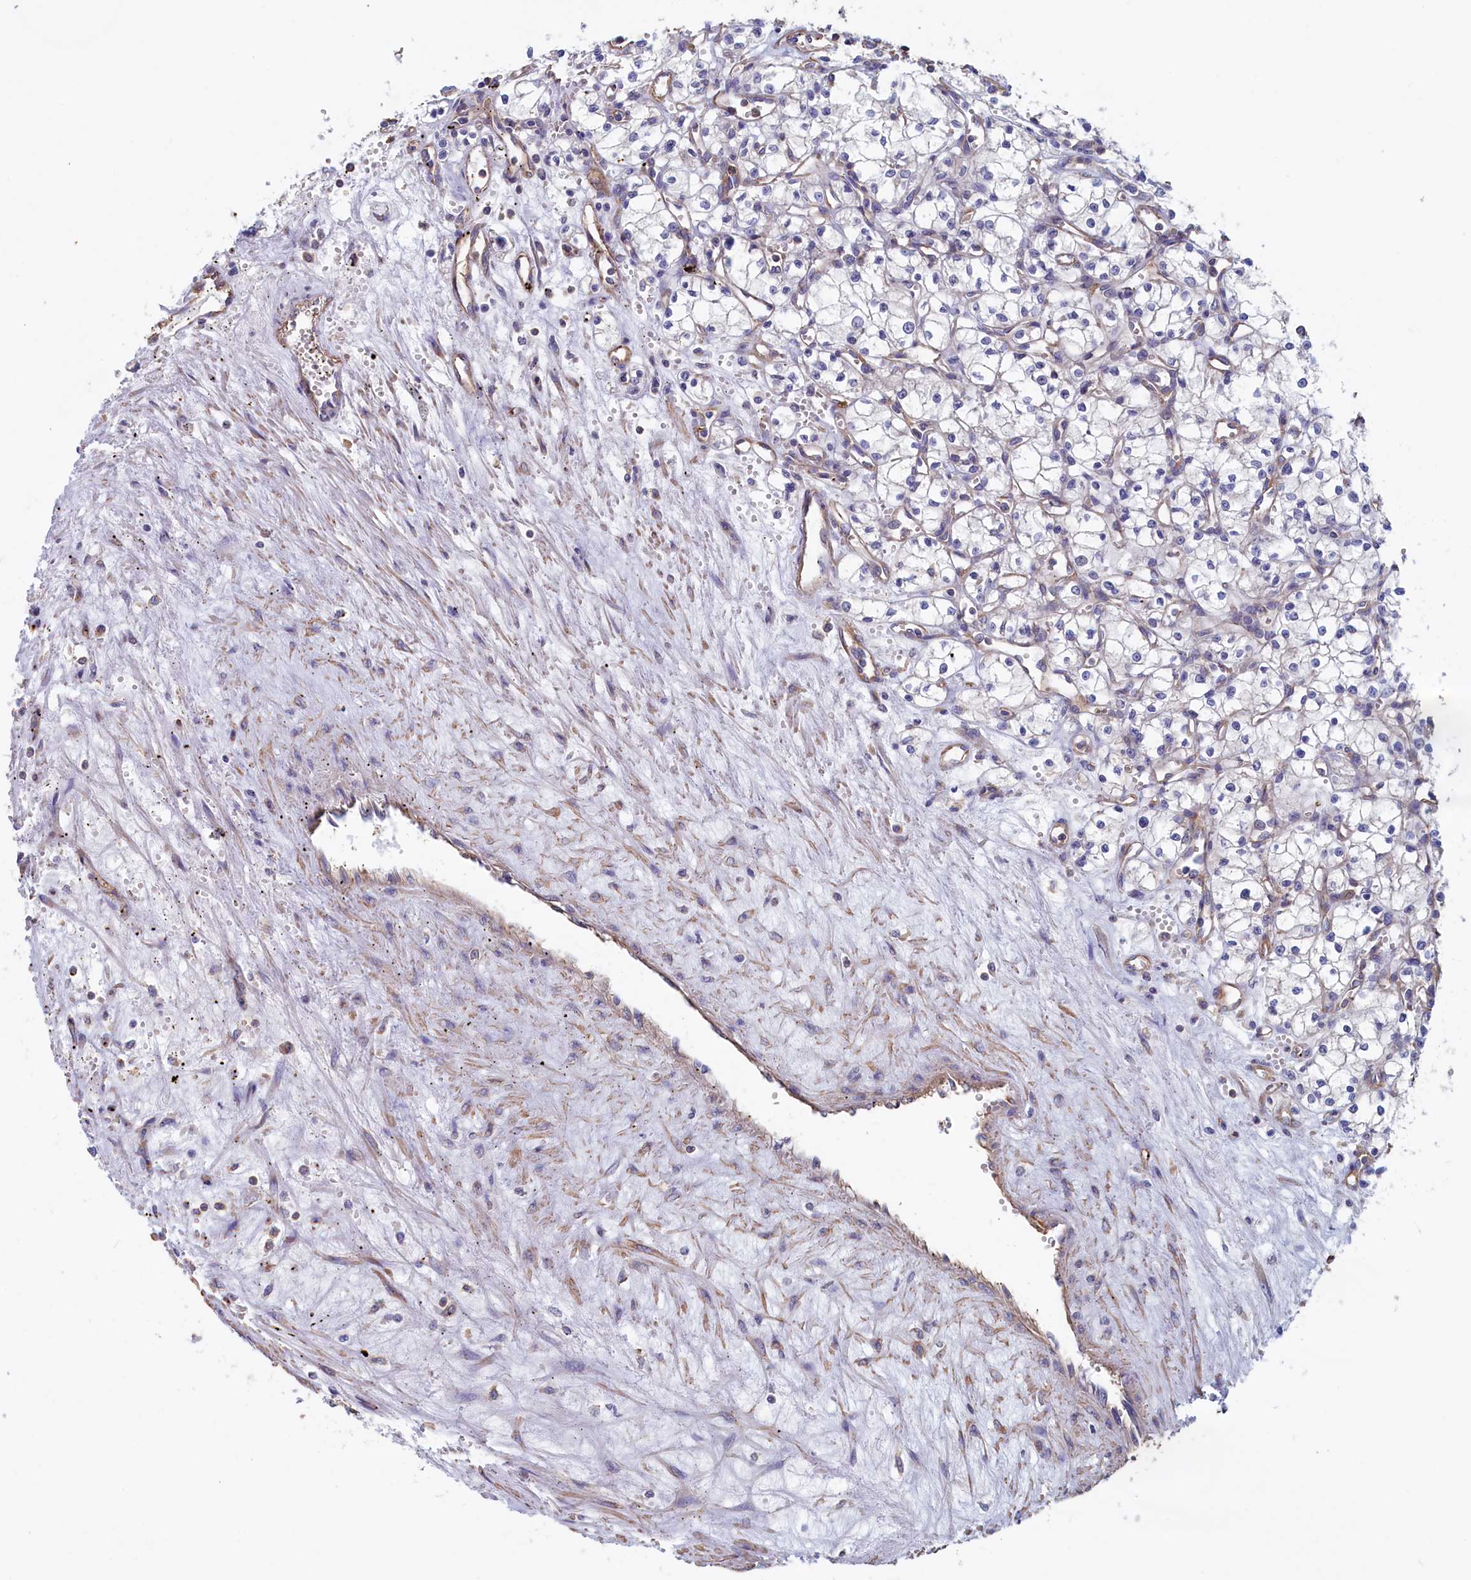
{"staining": {"intensity": "negative", "quantity": "none", "location": "none"}, "tissue": "renal cancer", "cell_type": "Tumor cells", "image_type": "cancer", "snomed": [{"axis": "morphology", "description": "Adenocarcinoma, NOS"}, {"axis": "topography", "description": "Kidney"}], "caption": "DAB (3,3'-diaminobenzidine) immunohistochemical staining of renal cancer (adenocarcinoma) displays no significant expression in tumor cells.", "gene": "ANKRD2", "patient": {"sex": "male", "age": 59}}